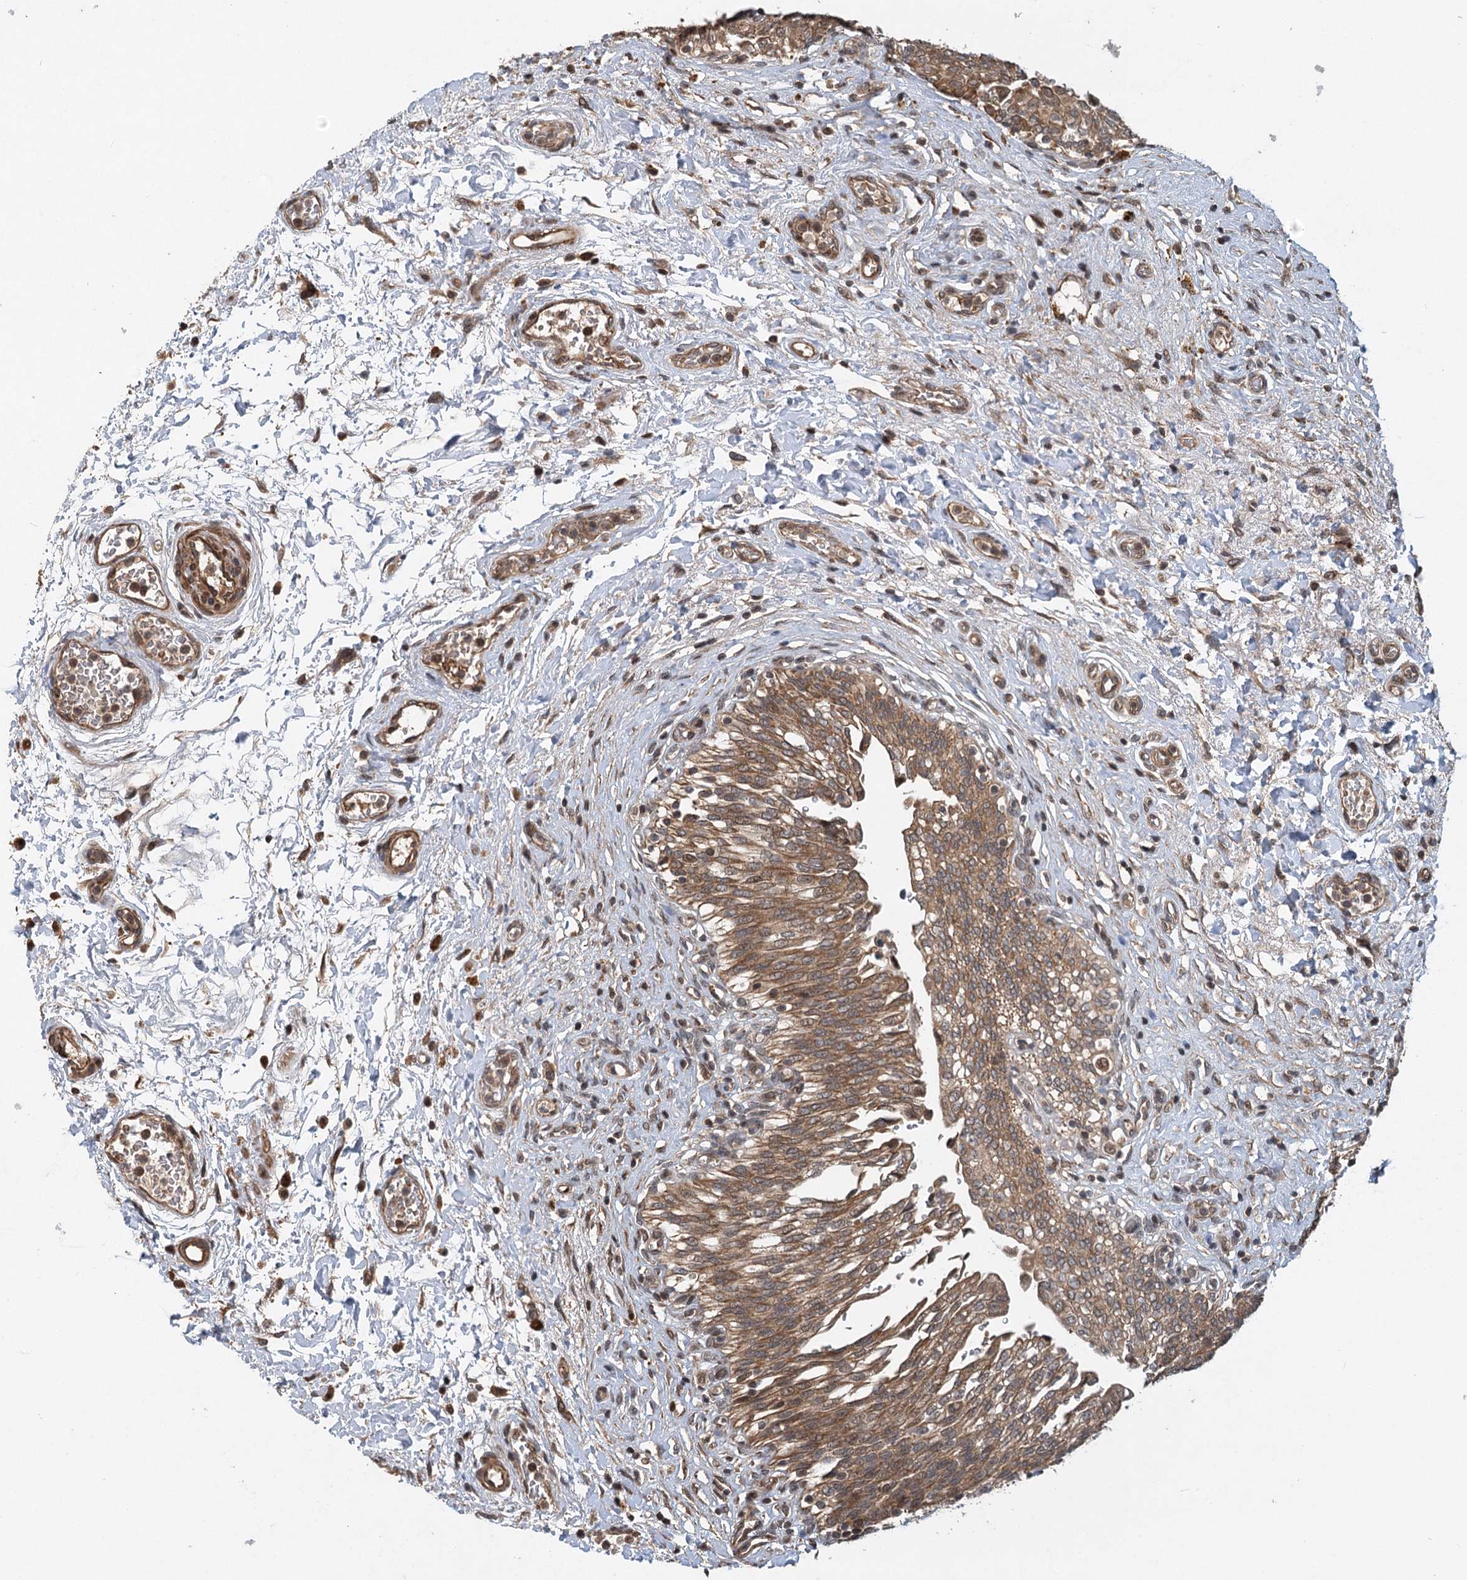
{"staining": {"intensity": "moderate", "quantity": ">75%", "location": "cytoplasmic/membranous"}, "tissue": "urinary bladder", "cell_type": "Urothelial cells", "image_type": "normal", "snomed": [{"axis": "morphology", "description": "Urothelial carcinoma, High grade"}, {"axis": "topography", "description": "Urinary bladder"}], "caption": "Immunohistochemical staining of normal urinary bladder demonstrates medium levels of moderate cytoplasmic/membranous expression in about >75% of urothelial cells. The protein of interest is shown in brown color, while the nuclei are stained blue.", "gene": "INSIG2", "patient": {"sex": "male", "age": 46}}